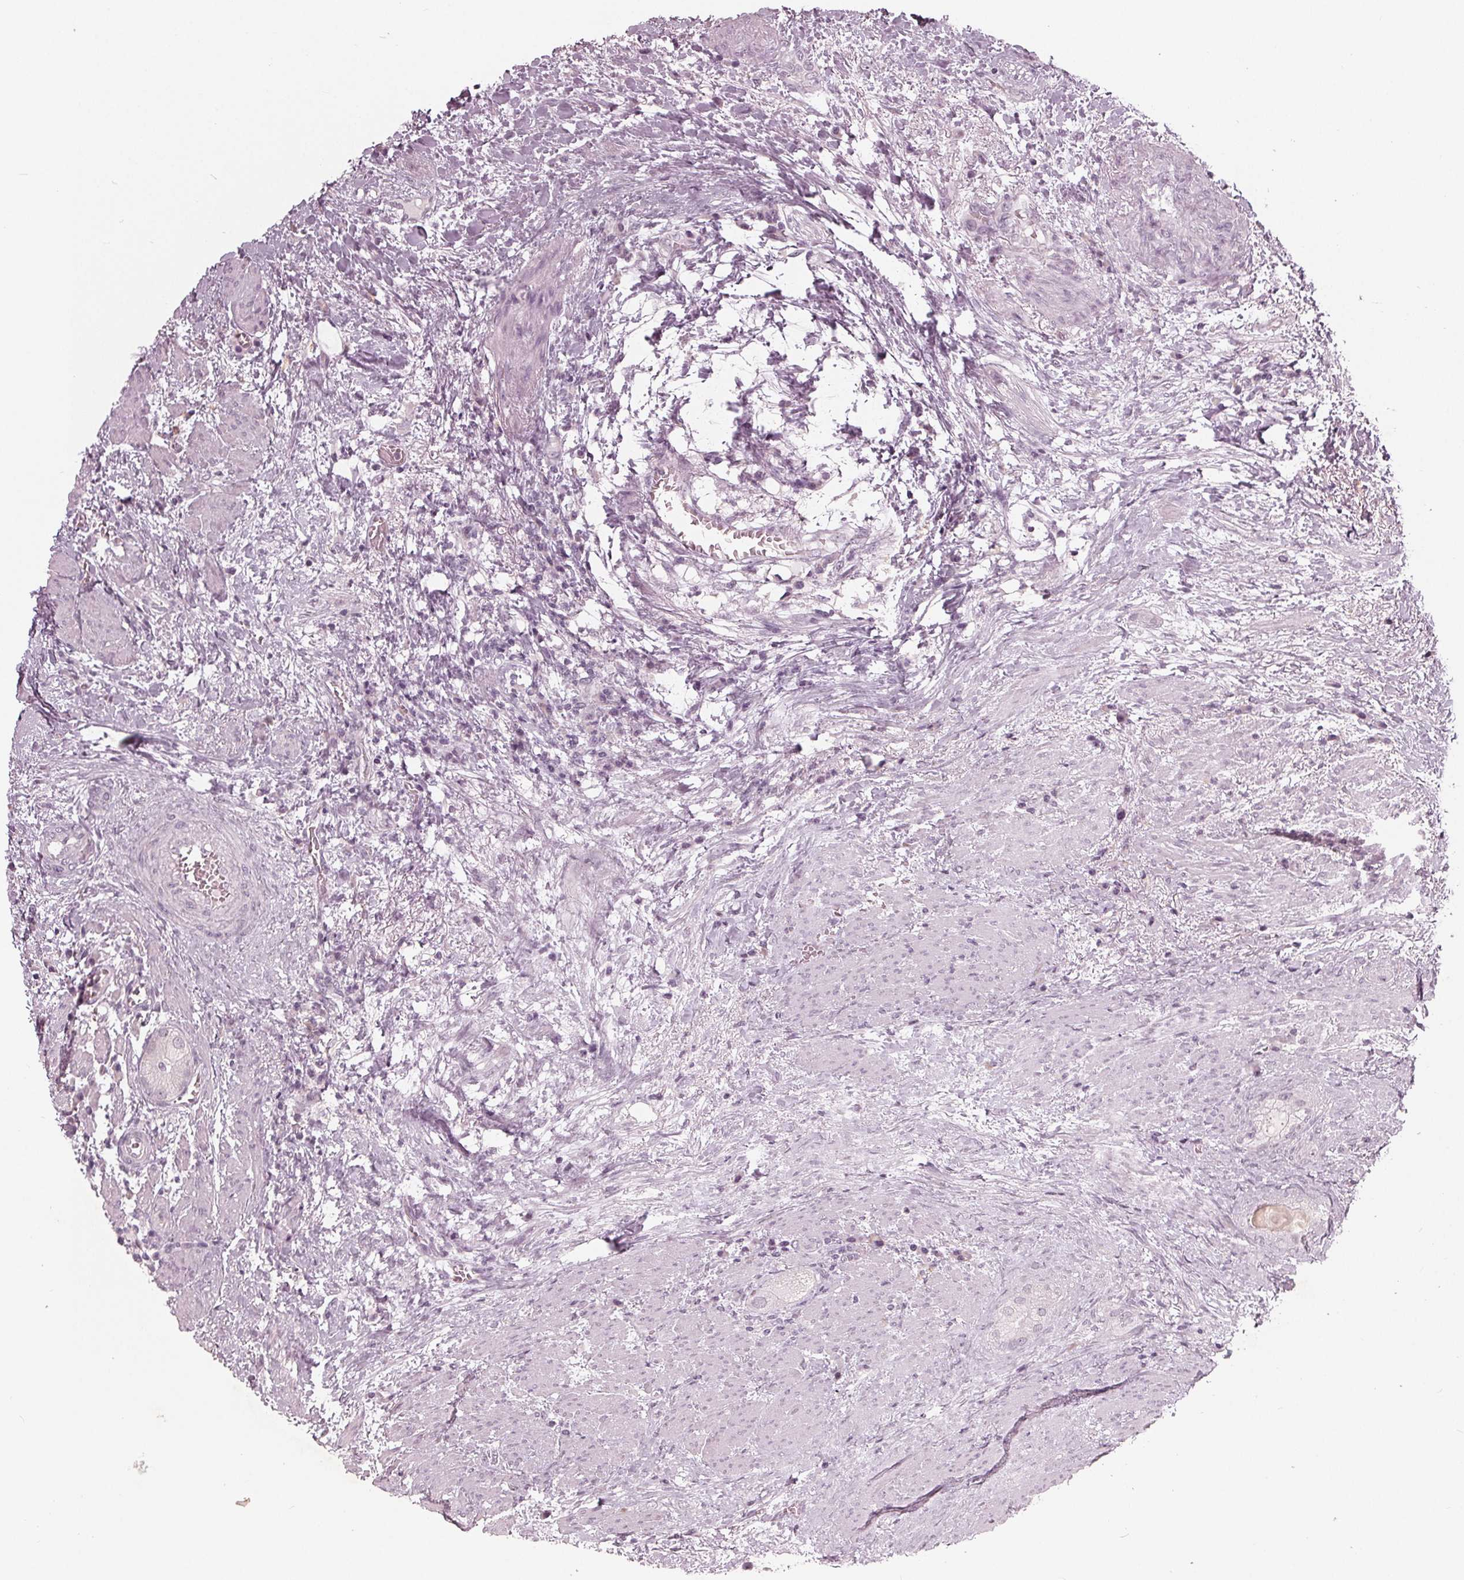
{"staining": {"intensity": "negative", "quantity": "none", "location": "none"}, "tissue": "prostate cancer", "cell_type": "Tumor cells", "image_type": "cancer", "snomed": [{"axis": "morphology", "description": "Adenocarcinoma, High grade"}, {"axis": "topography", "description": "Prostate"}], "caption": "IHC histopathology image of adenocarcinoma (high-grade) (prostate) stained for a protein (brown), which reveals no positivity in tumor cells.", "gene": "ADPRHL1", "patient": {"sex": "male", "age": 70}}